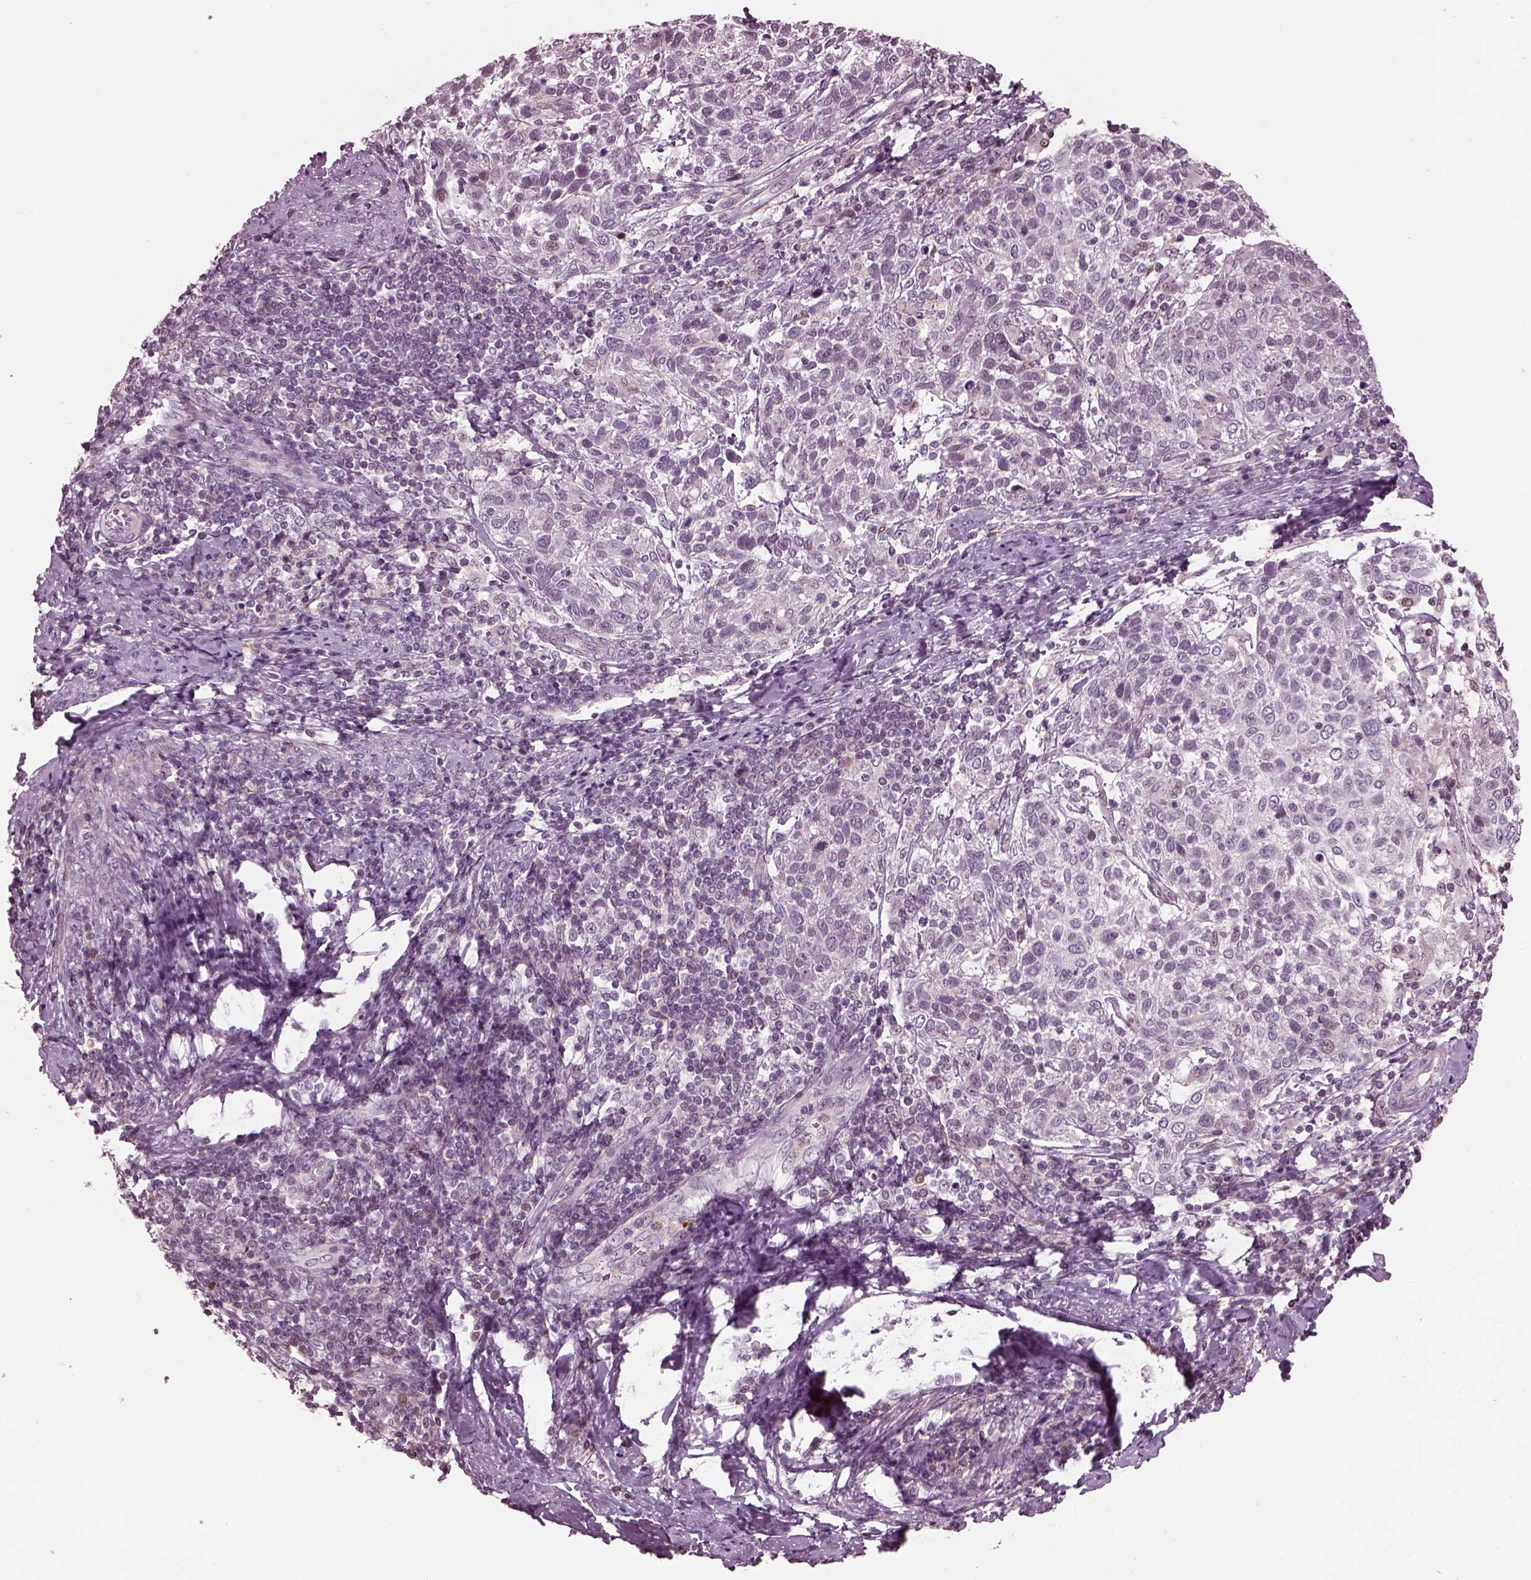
{"staining": {"intensity": "negative", "quantity": "none", "location": "none"}, "tissue": "cervical cancer", "cell_type": "Tumor cells", "image_type": "cancer", "snomed": [{"axis": "morphology", "description": "Squamous cell carcinoma, NOS"}, {"axis": "topography", "description": "Cervix"}], "caption": "A histopathology image of cervical squamous cell carcinoma stained for a protein displays no brown staining in tumor cells. (Immunohistochemistry, brightfield microscopy, high magnification).", "gene": "BFSP1", "patient": {"sex": "female", "age": 61}}